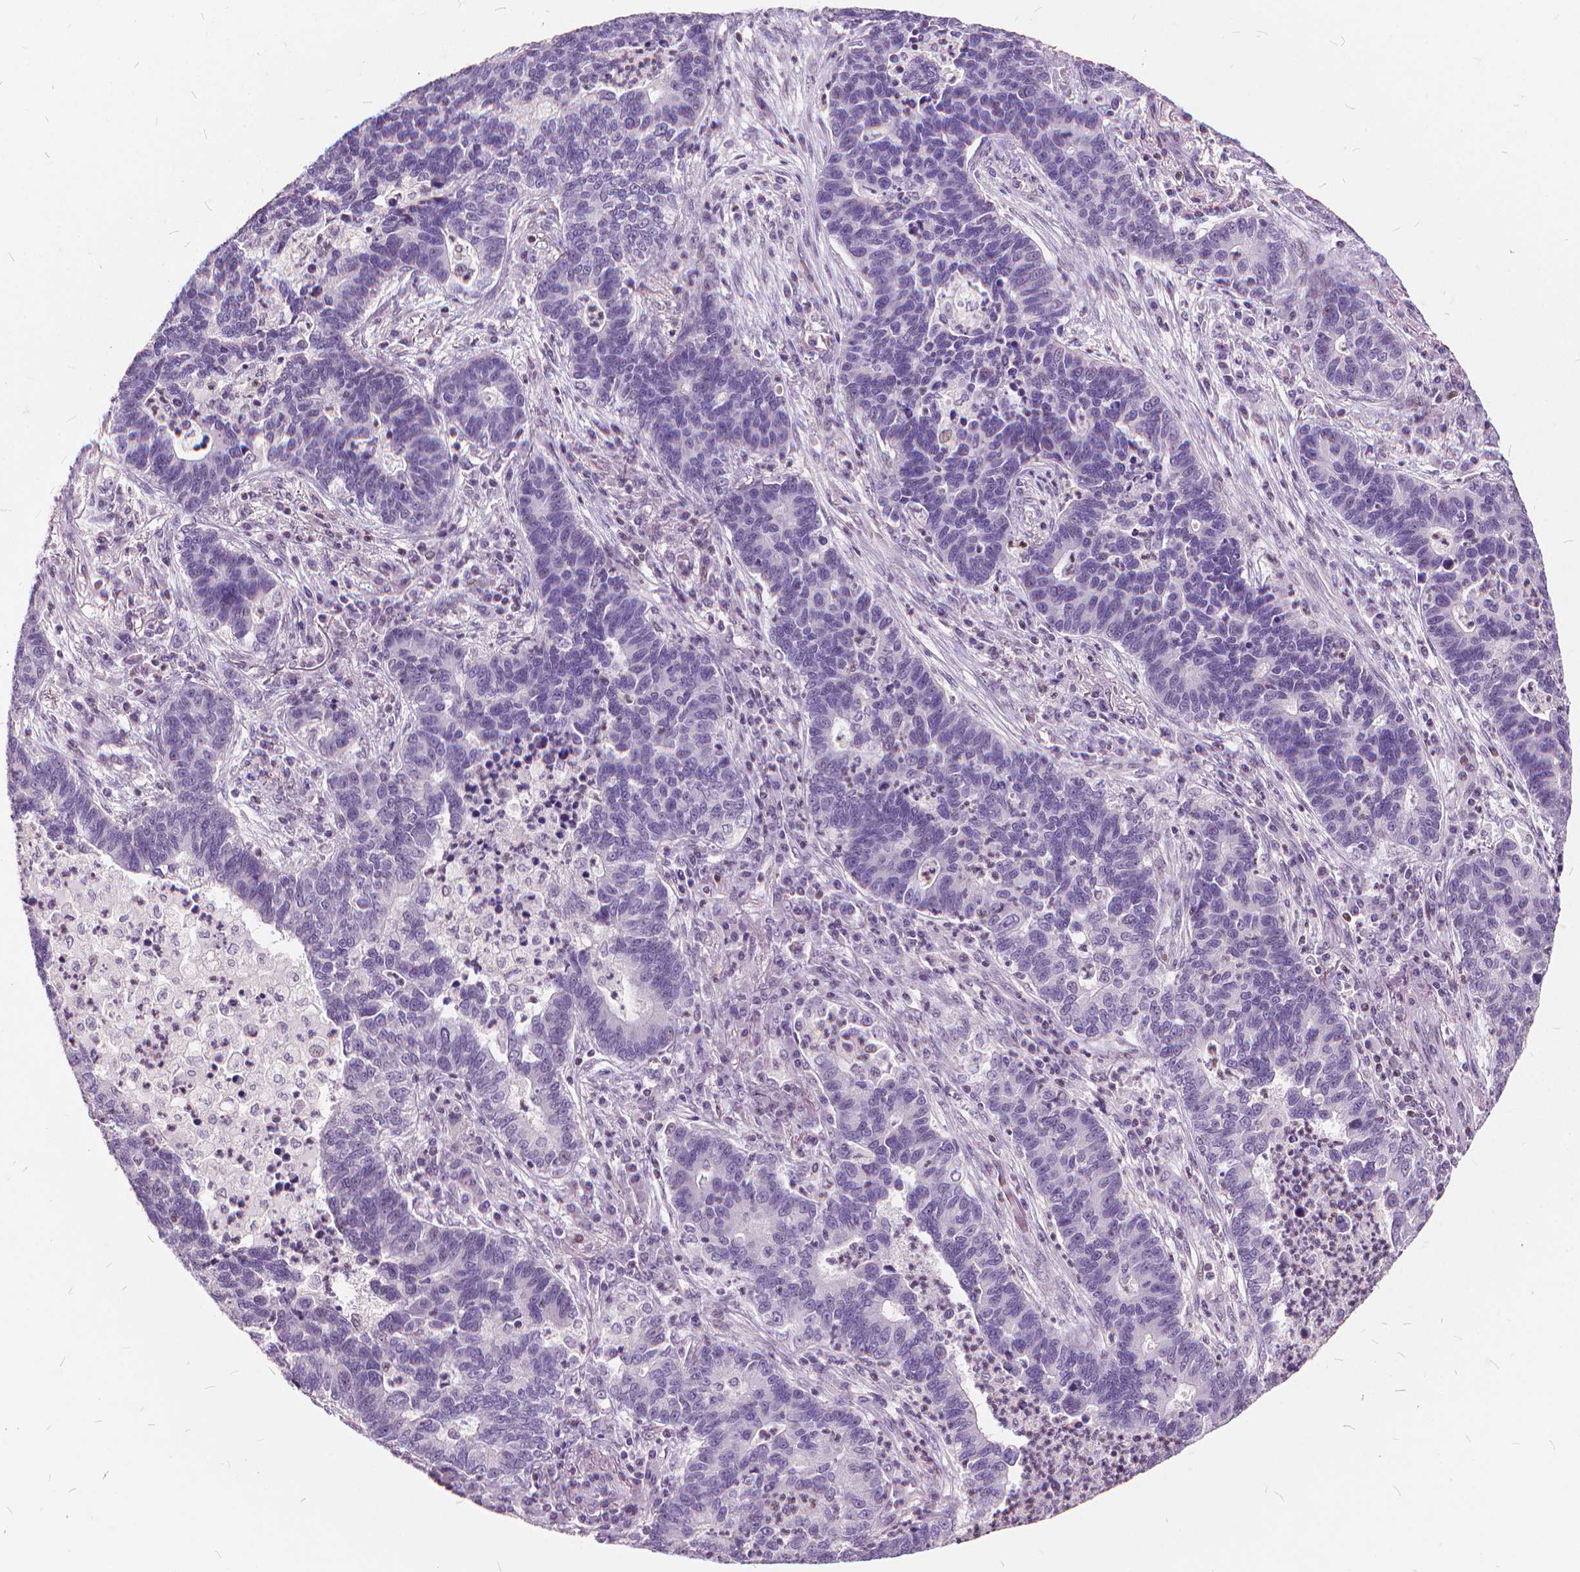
{"staining": {"intensity": "negative", "quantity": "none", "location": "none"}, "tissue": "lung cancer", "cell_type": "Tumor cells", "image_type": "cancer", "snomed": [{"axis": "morphology", "description": "Adenocarcinoma, NOS"}, {"axis": "topography", "description": "Lung"}], "caption": "Protein analysis of lung adenocarcinoma shows no significant staining in tumor cells.", "gene": "STAT5B", "patient": {"sex": "female", "age": 57}}